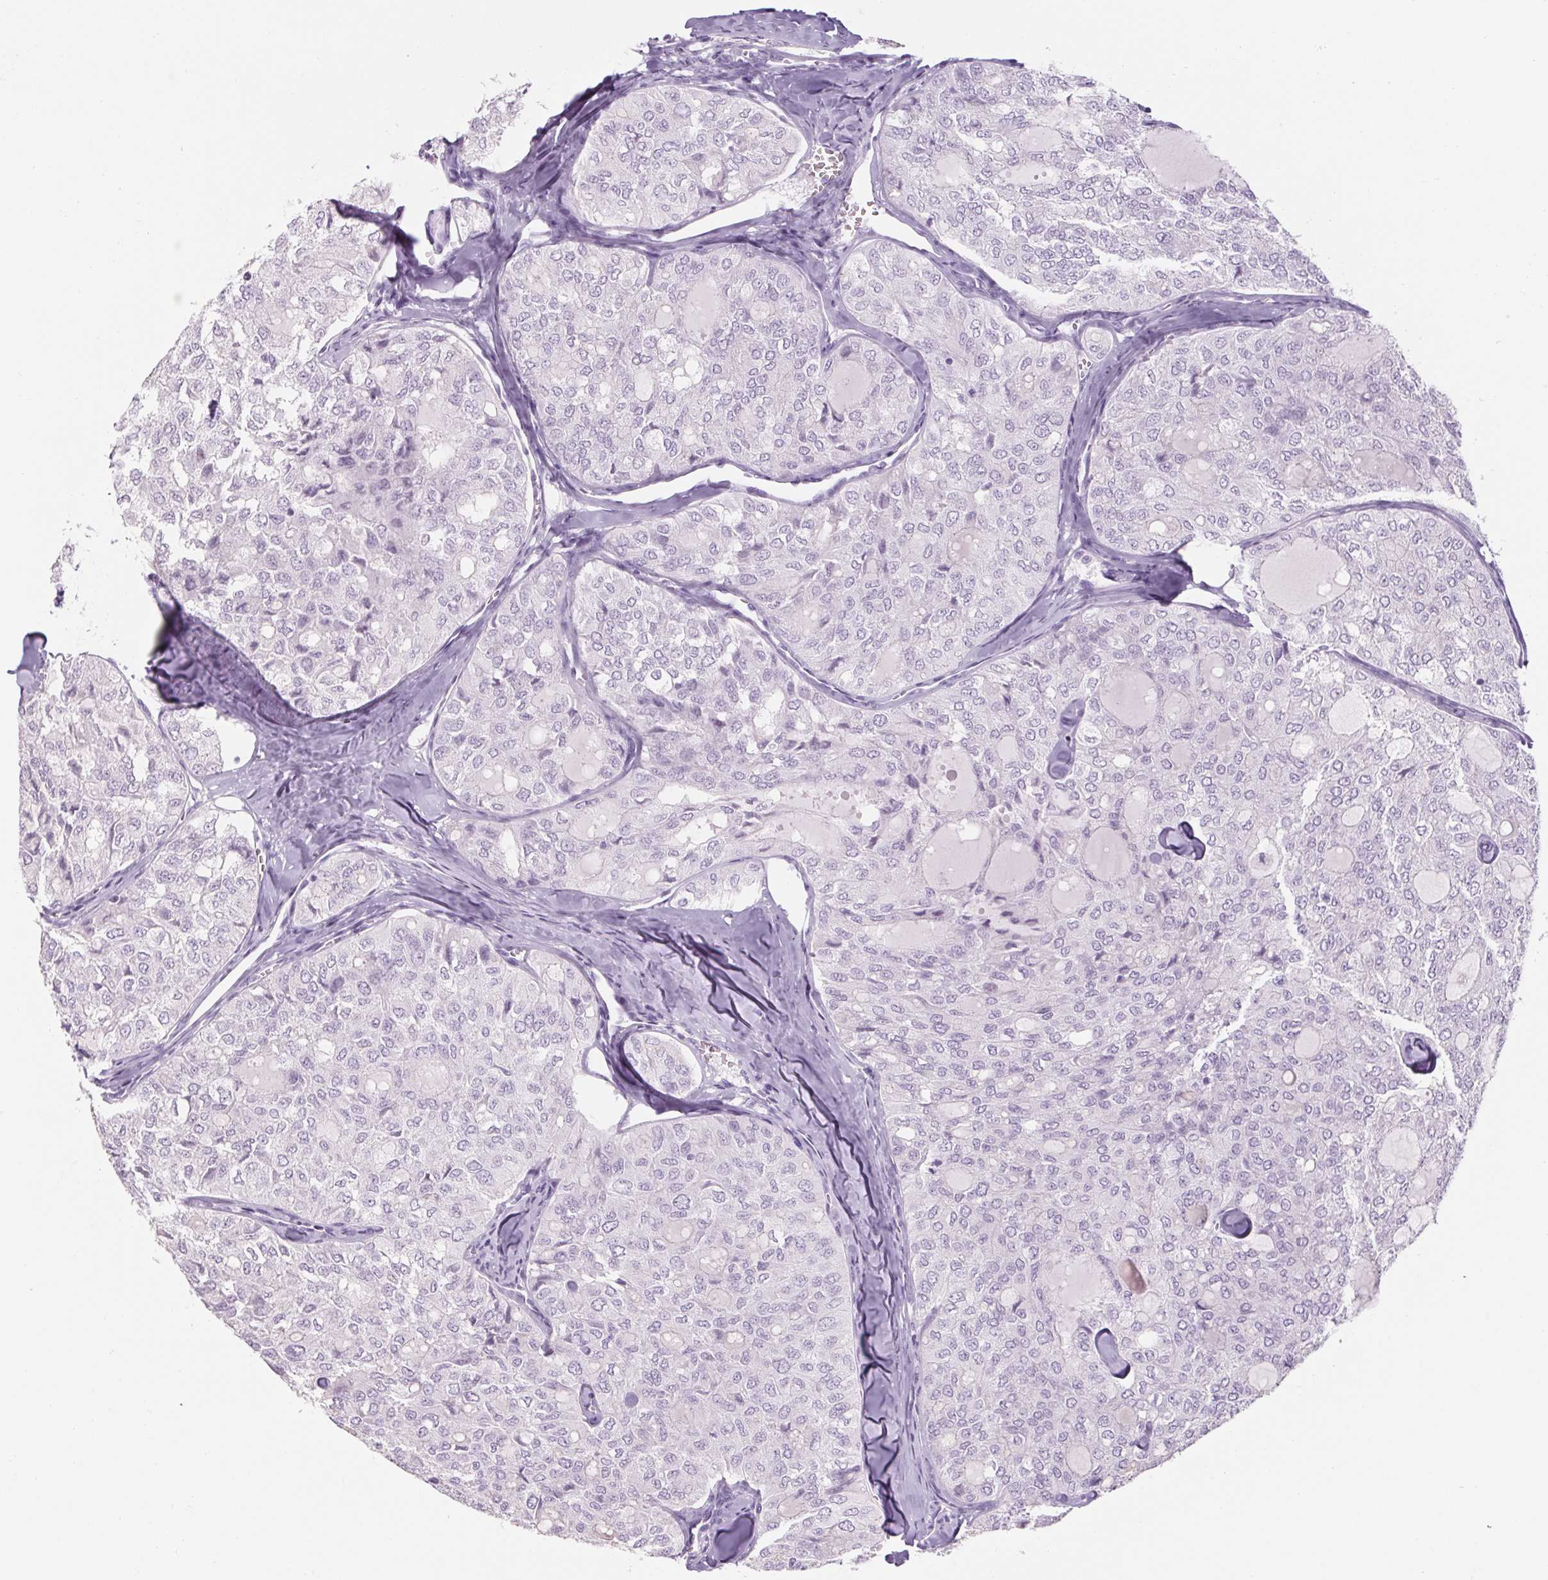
{"staining": {"intensity": "negative", "quantity": "none", "location": "none"}, "tissue": "thyroid cancer", "cell_type": "Tumor cells", "image_type": "cancer", "snomed": [{"axis": "morphology", "description": "Follicular adenoma carcinoma, NOS"}, {"axis": "topography", "description": "Thyroid gland"}], "caption": "Immunohistochemistry of thyroid cancer (follicular adenoma carcinoma) demonstrates no expression in tumor cells.", "gene": "RPTN", "patient": {"sex": "male", "age": 75}}